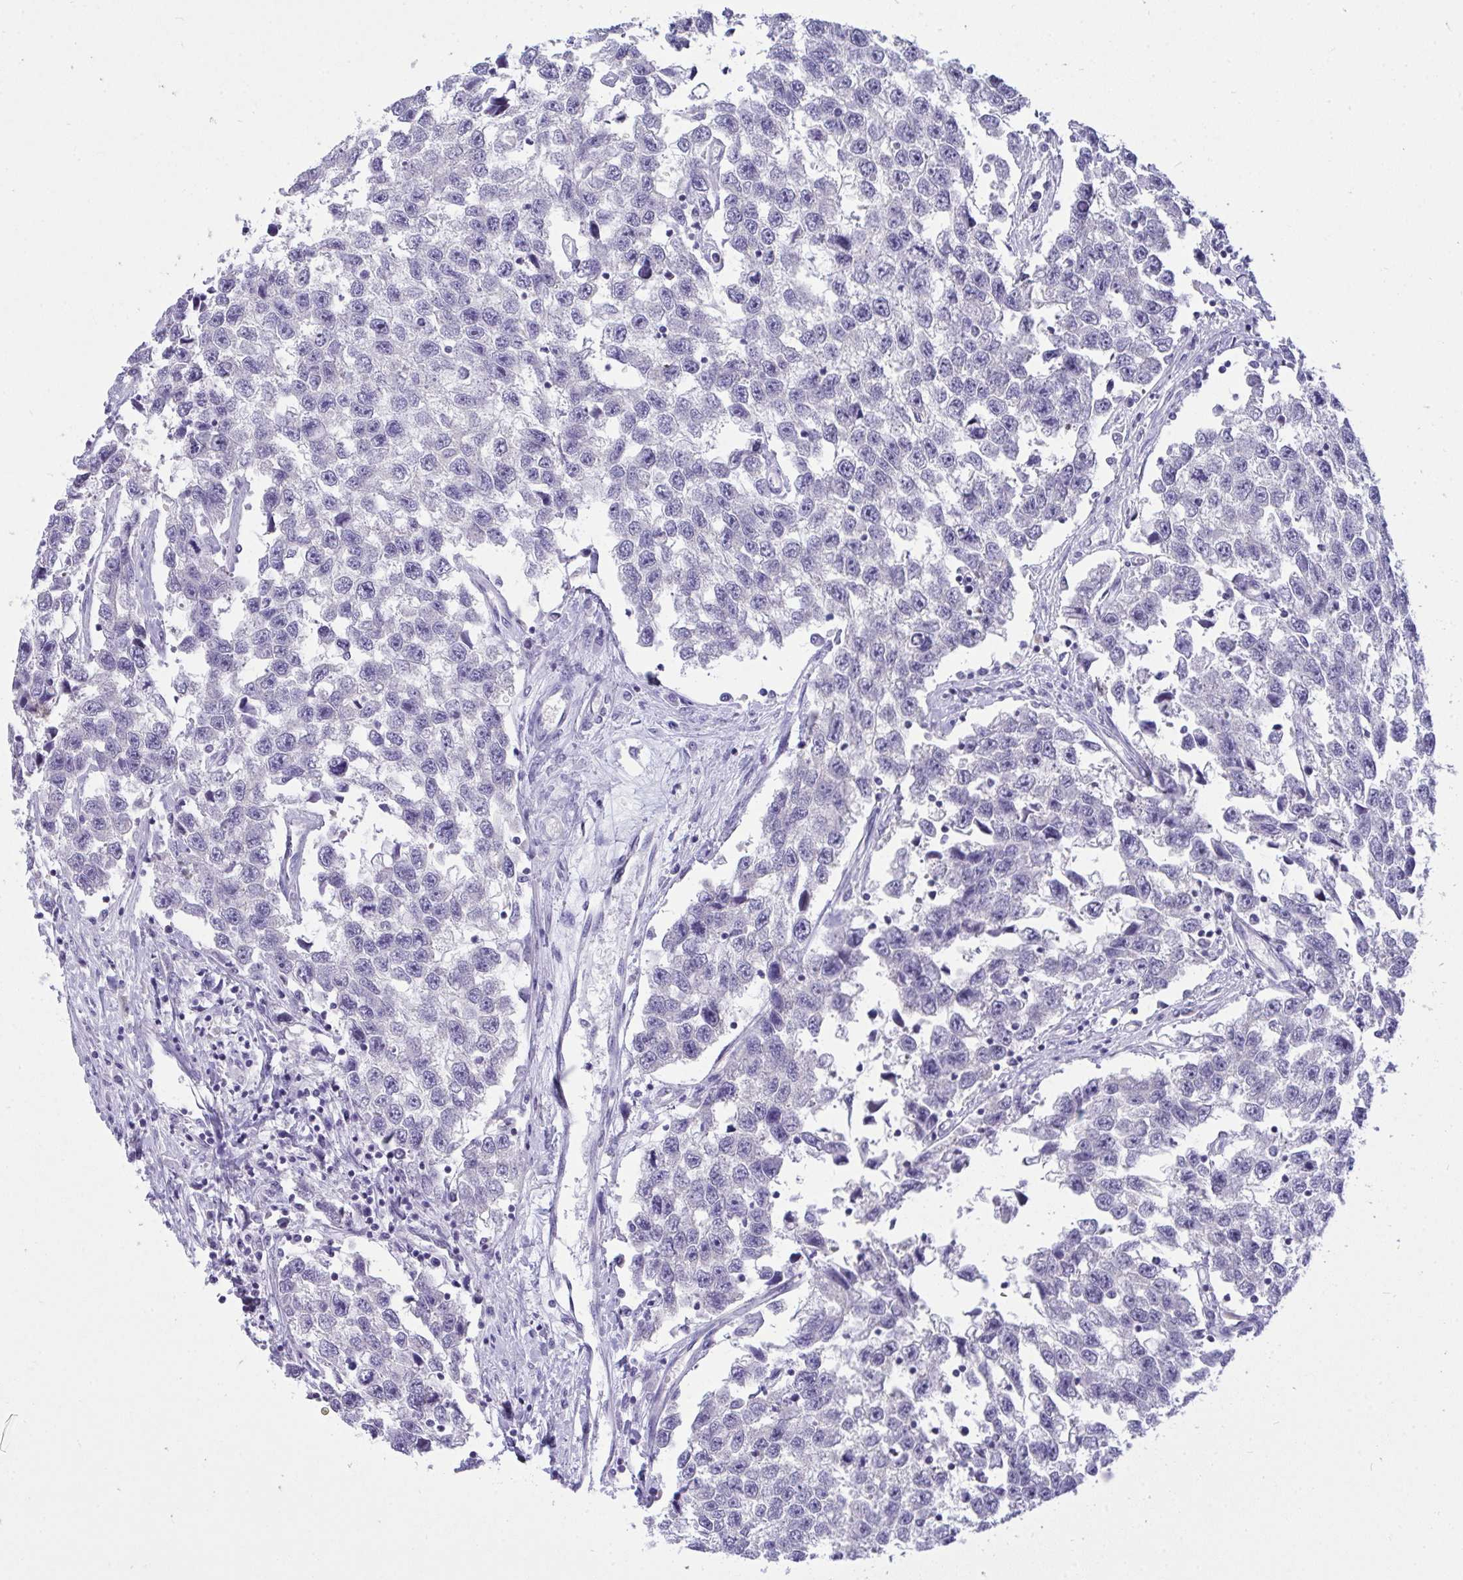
{"staining": {"intensity": "negative", "quantity": "none", "location": "none"}, "tissue": "testis cancer", "cell_type": "Tumor cells", "image_type": "cancer", "snomed": [{"axis": "morphology", "description": "Seminoma, NOS"}, {"axis": "topography", "description": "Testis"}], "caption": "The micrograph demonstrates no significant expression in tumor cells of seminoma (testis).", "gene": "VGLL3", "patient": {"sex": "male", "age": 33}}